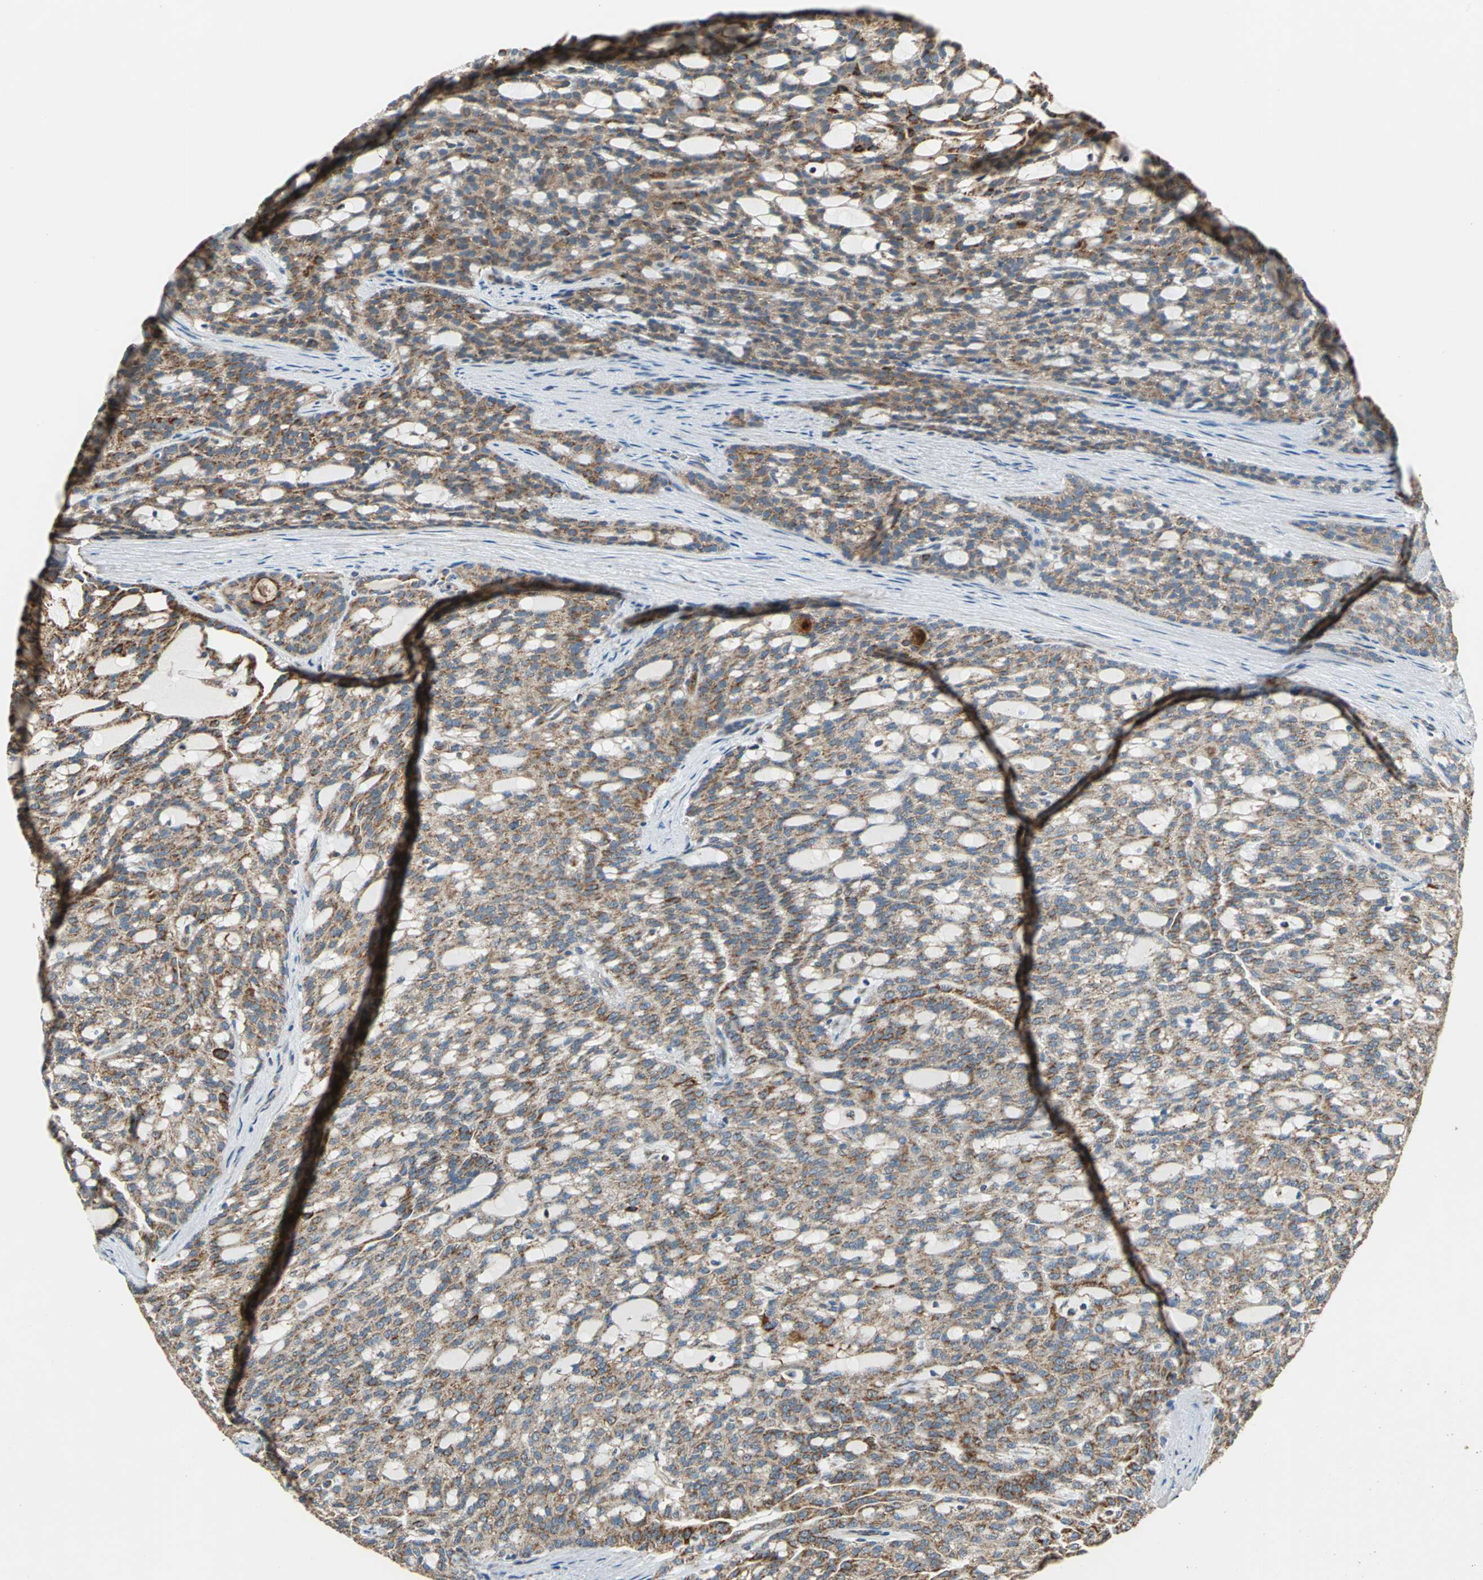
{"staining": {"intensity": "moderate", "quantity": ">75%", "location": "cytoplasmic/membranous"}, "tissue": "renal cancer", "cell_type": "Tumor cells", "image_type": "cancer", "snomed": [{"axis": "morphology", "description": "Adenocarcinoma, NOS"}, {"axis": "topography", "description": "Kidney"}], "caption": "Human adenocarcinoma (renal) stained for a protein (brown) demonstrates moderate cytoplasmic/membranous positive staining in approximately >75% of tumor cells.", "gene": "MRPS22", "patient": {"sex": "male", "age": 63}}